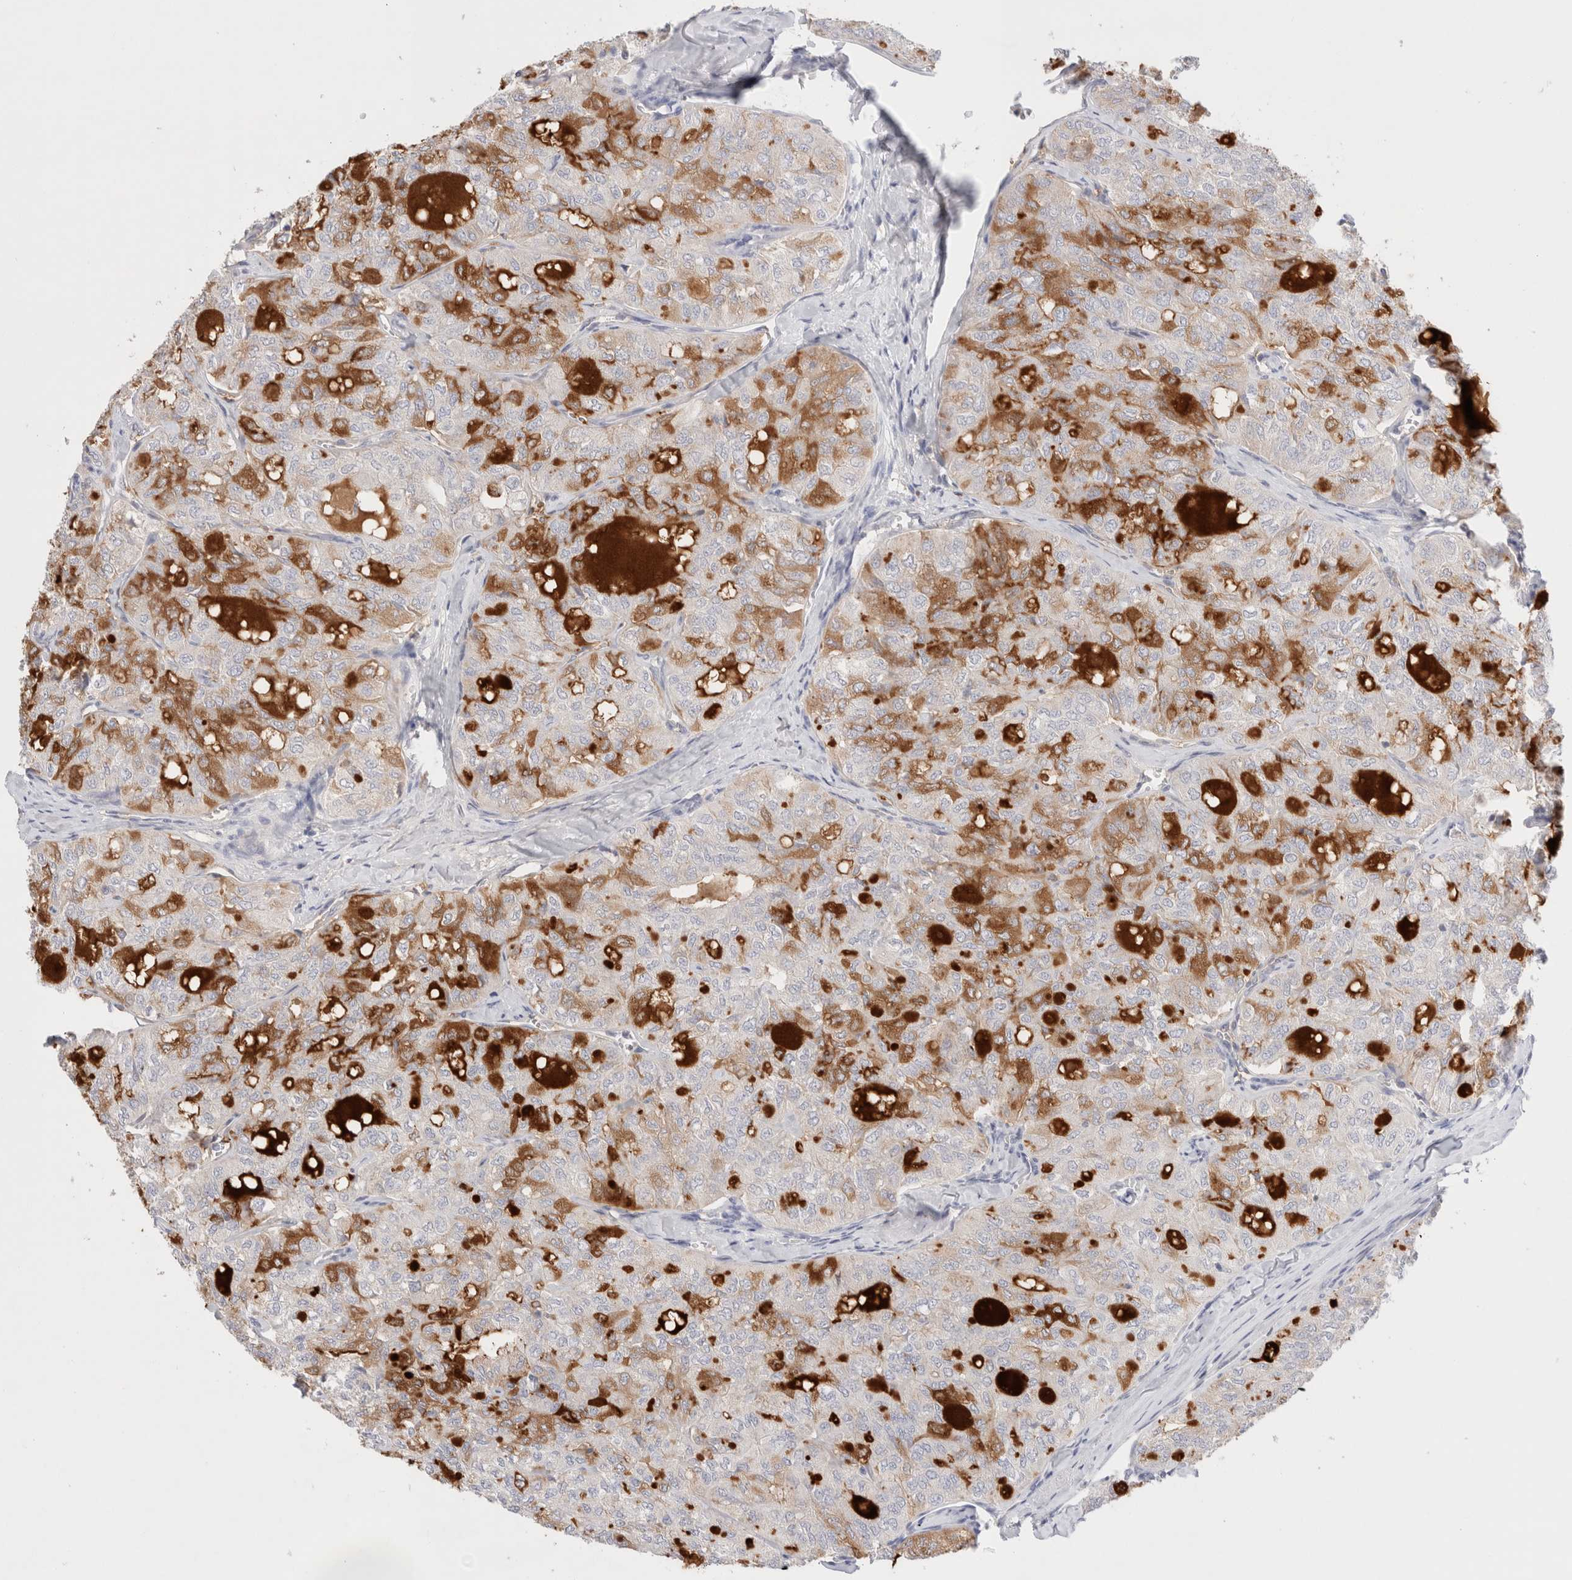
{"staining": {"intensity": "moderate", "quantity": "<25%", "location": "cytoplasmic/membranous"}, "tissue": "thyroid cancer", "cell_type": "Tumor cells", "image_type": "cancer", "snomed": [{"axis": "morphology", "description": "Follicular adenoma carcinoma, NOS"}, {"axis": "topography", "description": "Thyroid gland"}], "caption": "Human follicular adenoma carcinoma (thyroid) stained with a protein marker demonstrates moderate staining in tumor cells.", "gene": "SPATA20", "patient": {"sex": "male", "age": 75}}